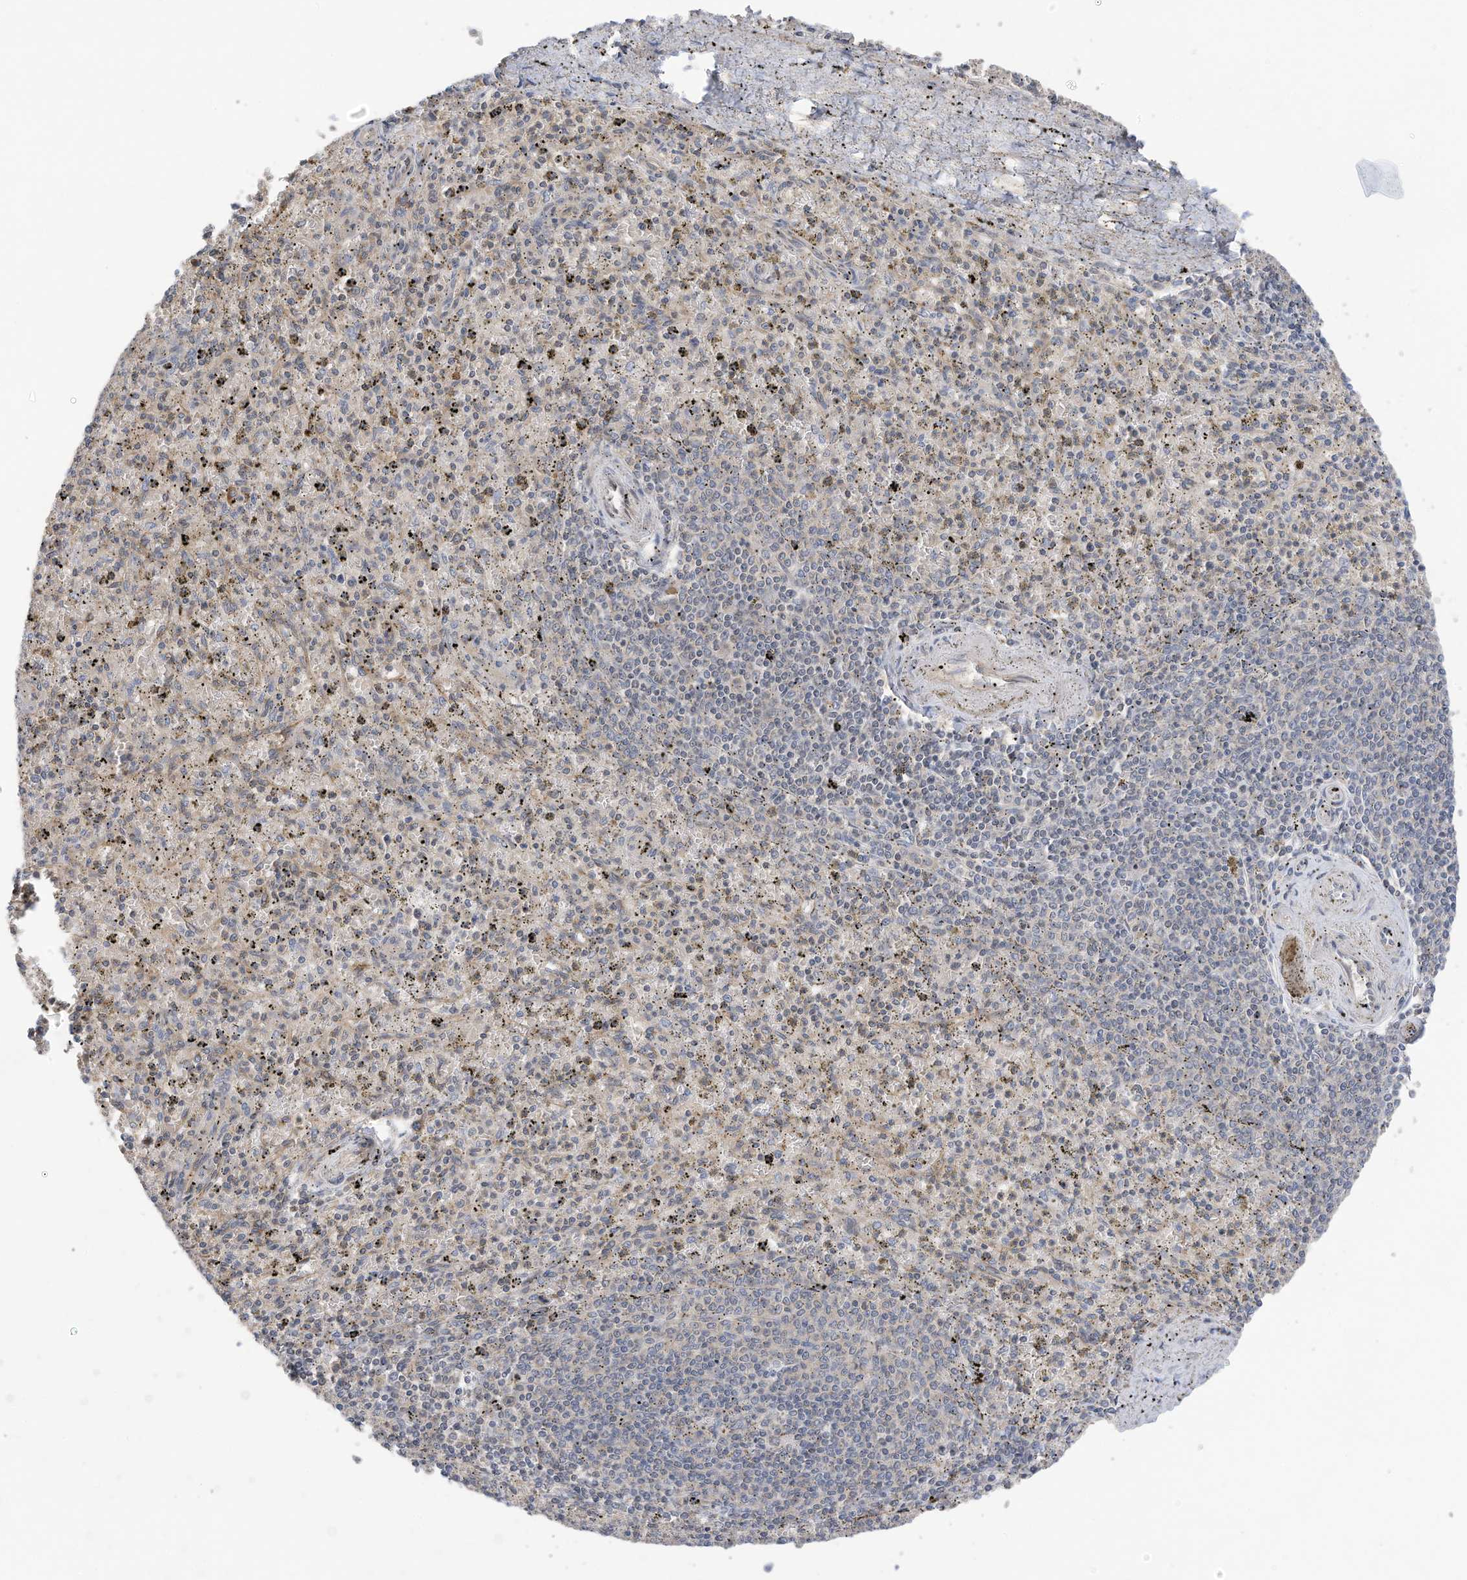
{"staining": {"intensity": "weak", "quantity": "<25%", "location": "cytoplasmic/membranous"}, "tissue": "spleen", "cell_type": "Cells in red pulp", "image_type": "normal", "snomed": [{"axis": "morphology", "description": "Normal tissue, NOS"}, {"axis": "topography", "description": "Spleen"}], "caption": "This is a micrograph of IHC staining of benign spleen, which shows no expression in cells in red pulp. Nuclei are stained in blue.", "gene": "REC8", "patient": {"sex": "male", "age": 72}}